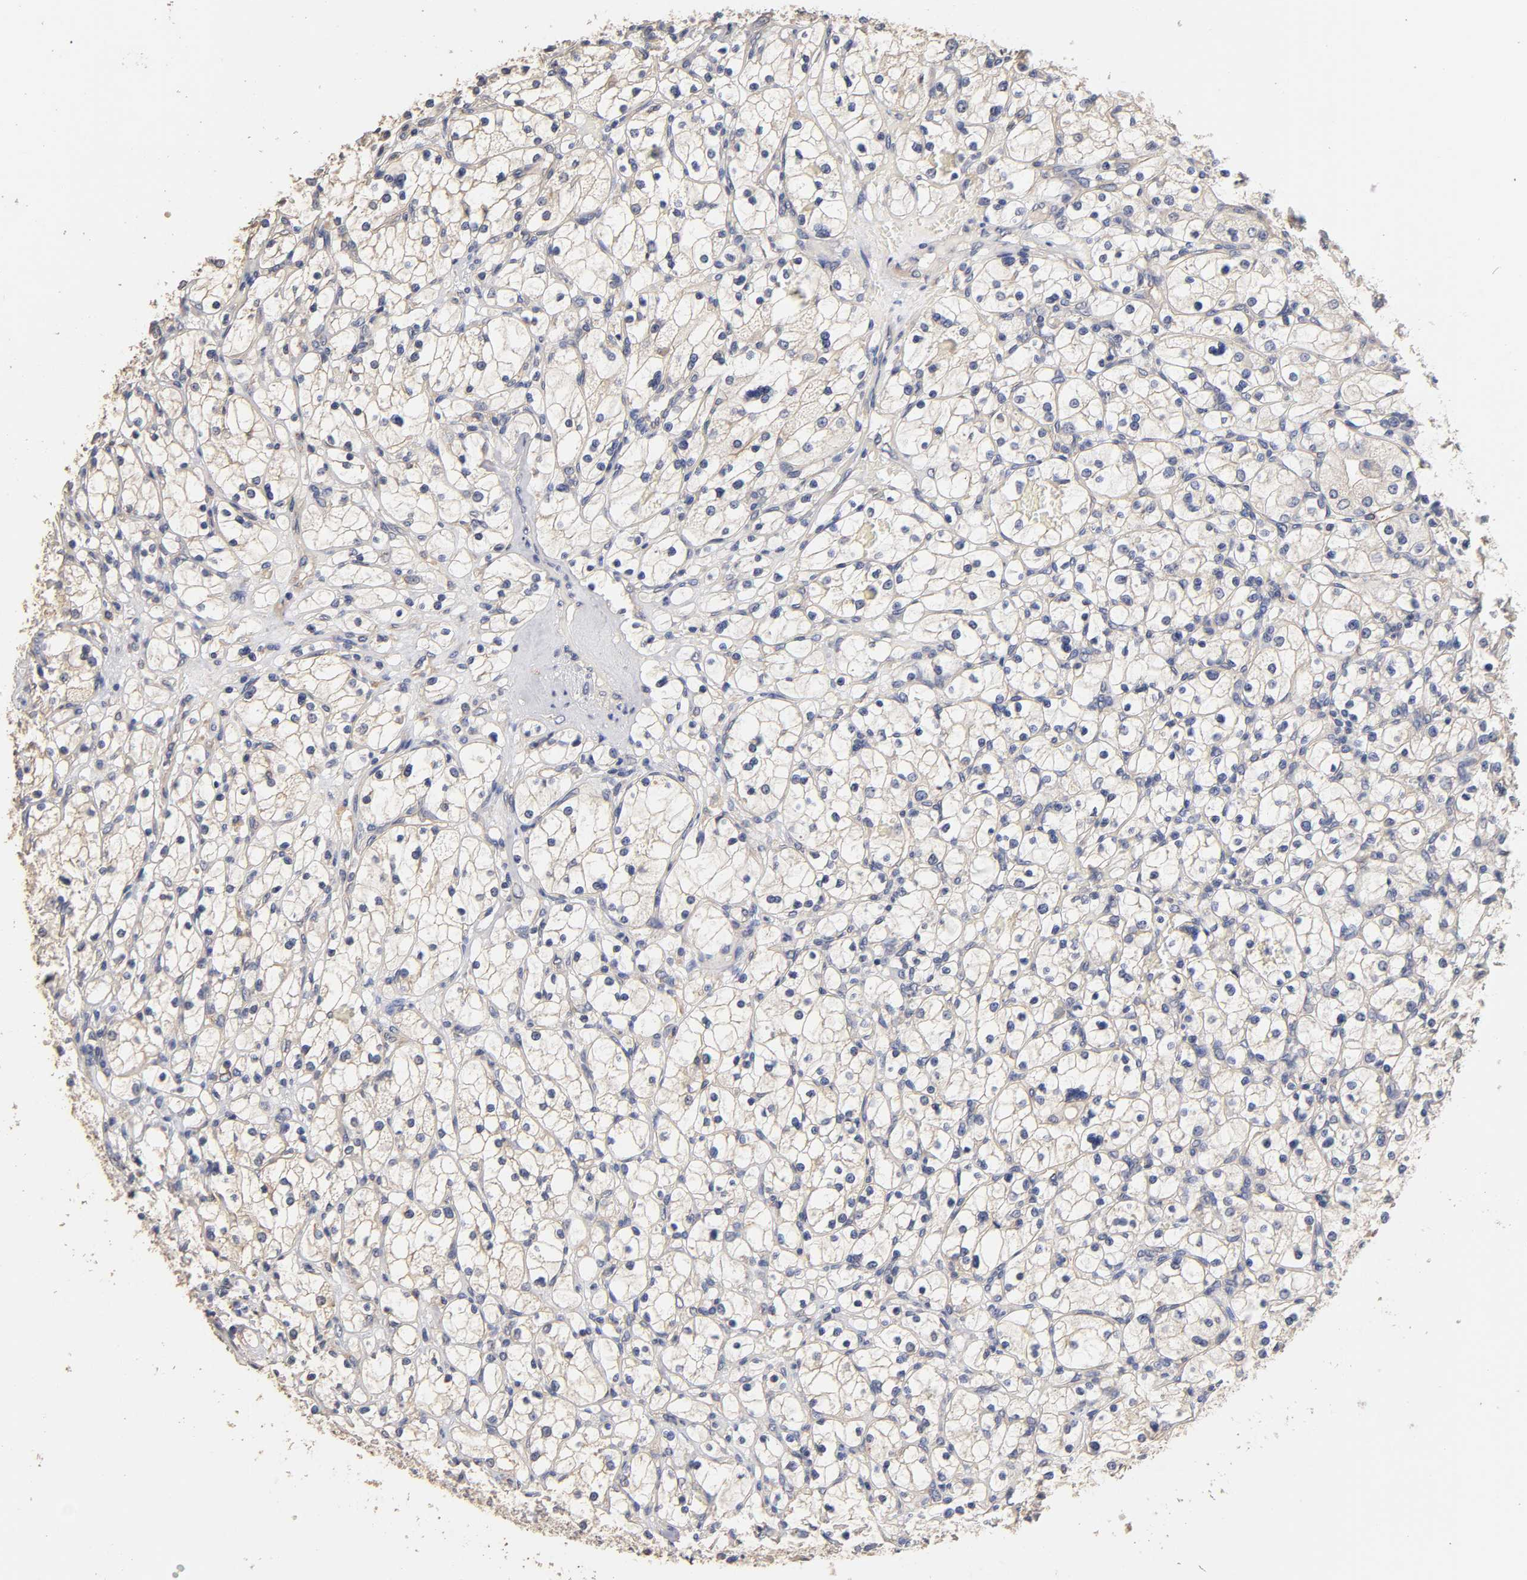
{"staining": {"intensity": "negative", "quantity": "none", "location": "none"}, "tissue": "renal cancer", "cell_type": "Tumor cells", "image_type": "cancer", "snomed": [{"axis": "morphology", "description": "Adenocarcinoma, NOS"}, {"axis": "topography", "description": "Kidney"}], "caption": "Protein analysis of renal adenocarcinoma demonstrates no significant expression in tumor cells.", "gene": "VSIG4", "patient": {"sex": "female", "age": 83}}